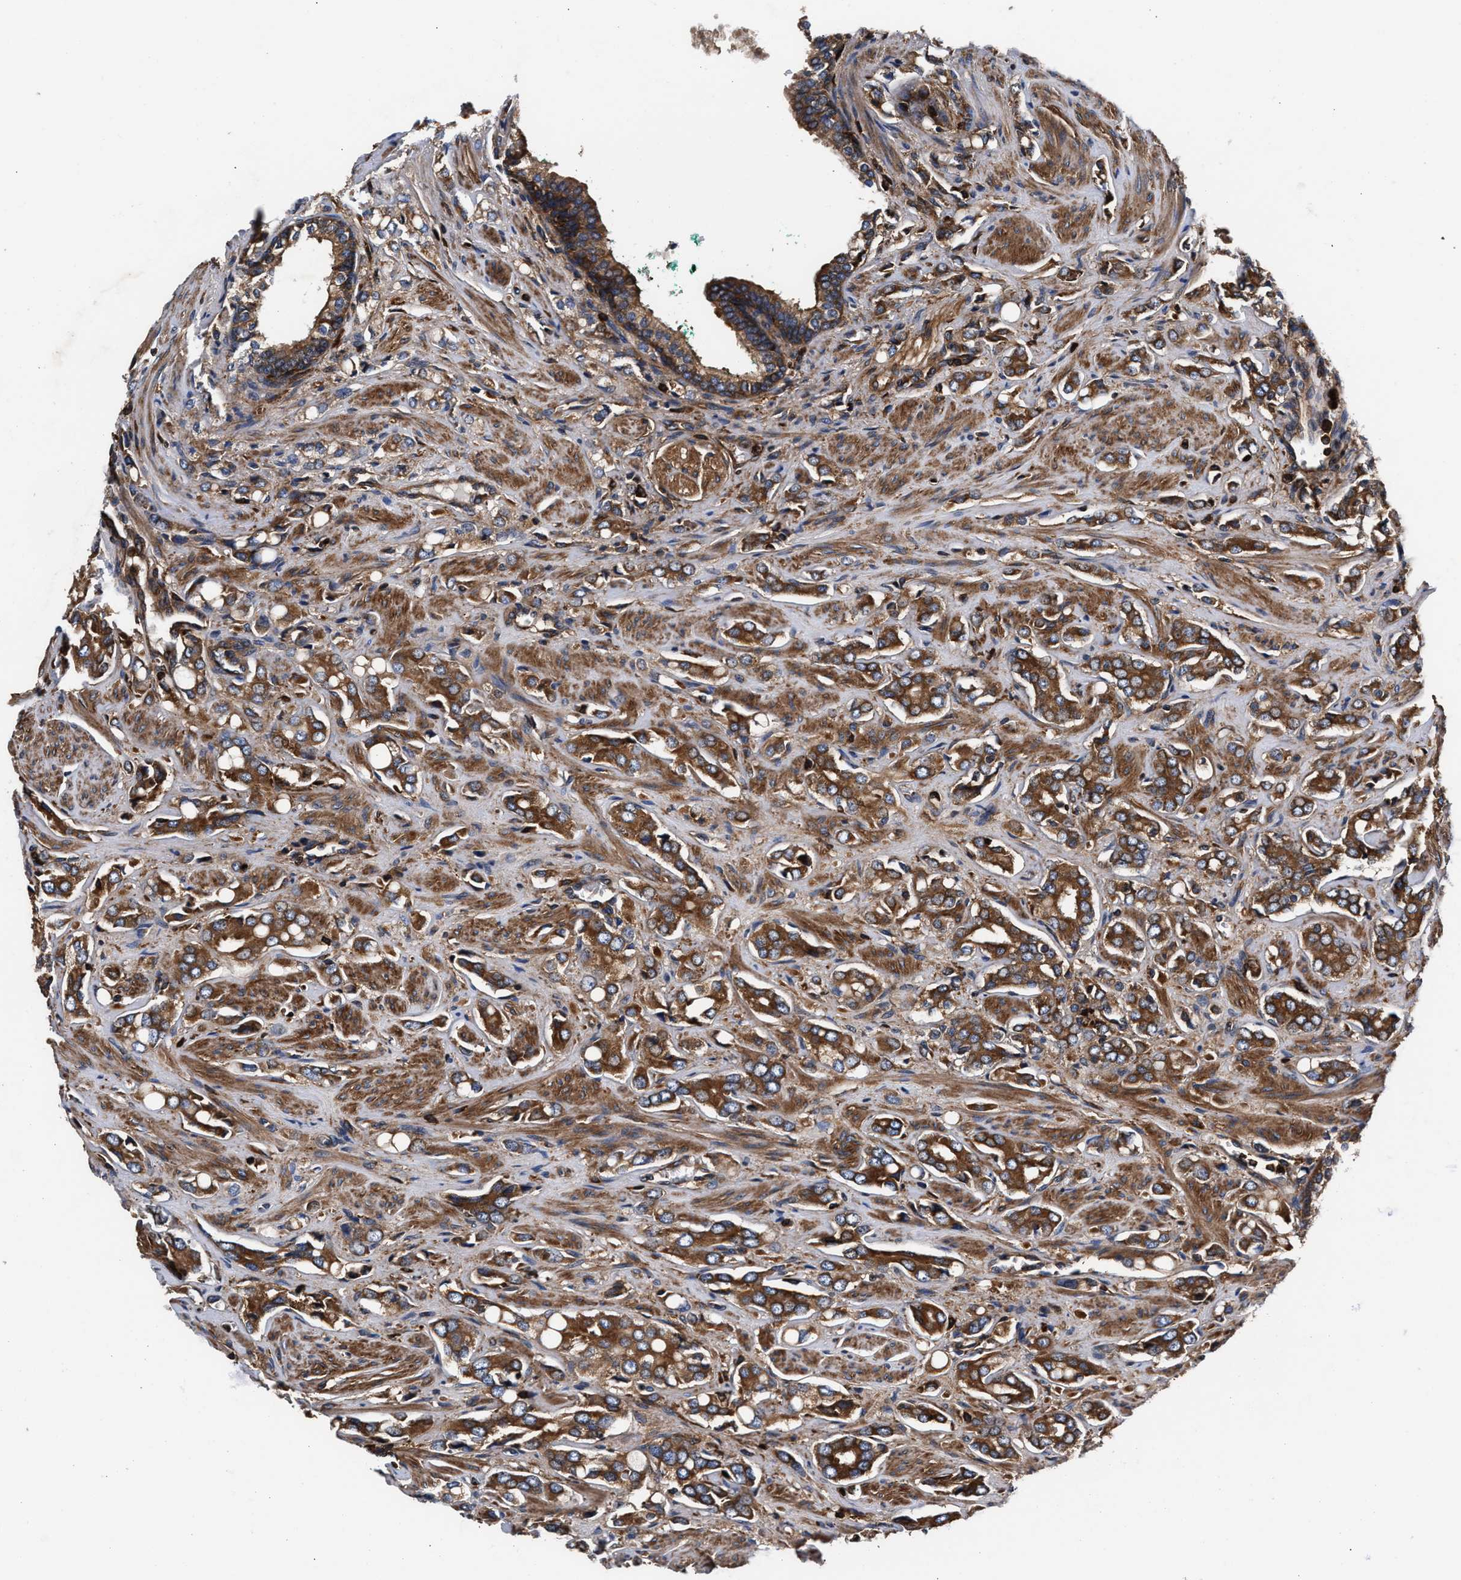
{"staining": {"intensity": "moderate", "quantity": ">75%", "location": "cytoplasmic/membranous"}, "tissue": "prostate cancer", "cell_type": "Tumor cells", "image_type": "cancer", "snomed": [{"axis": "morphology", "description": "Adenocarcinoma, High grade"}, {"axis": "topography", "description": "Prostate"}], "caption": "Protein expression by immunohistochemistry displays moderate cytoplasmic/membranous positivity in about >75% of tumor cells in prostate adenocarcinoma (high-grade).", "gene": "KYAT1", "patient": {"sex": "male", "age": 52}}